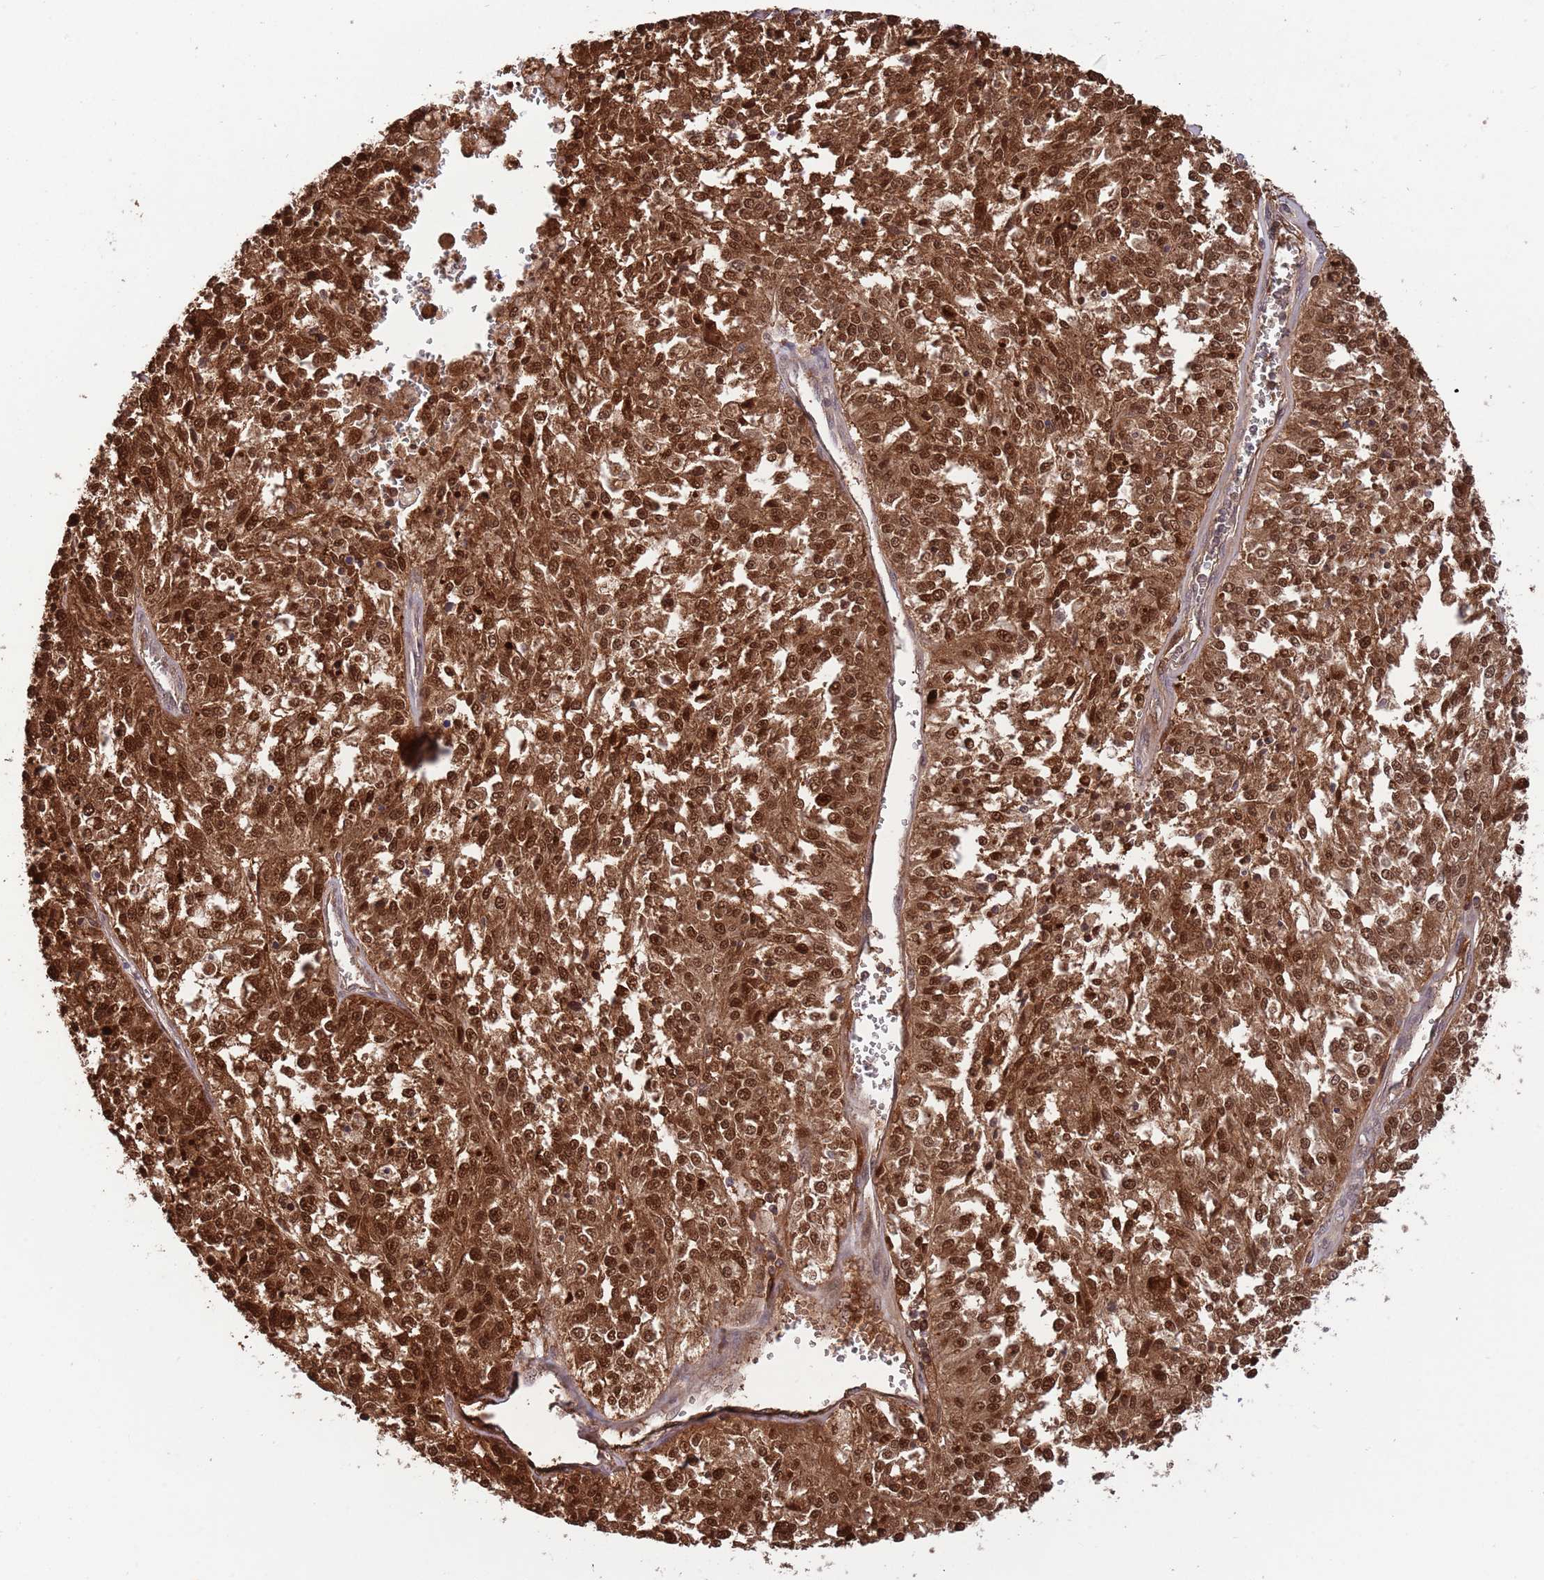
{"staining": {"intensity": "strong", "quantity": ">75%", "location": "cytoplasmic/membranous,nuclear"}, "tissue": "melanoma", "cell_type": "Tumor cells", "image_type": "cancer", "snomed": [{"axis": "morphology", "description": "Malignant melanoma, NOS"}, {"axis": "topography", "description": "Skin"}], "caption": "Immunohistochemical staining of human melanoma demonstrates strong cytoplasmic/membranous and nuclear protein expression in approximately >75% of tumor cells.", "gene": "SALL1", "patient": {"sex": "female", "age": 64}}